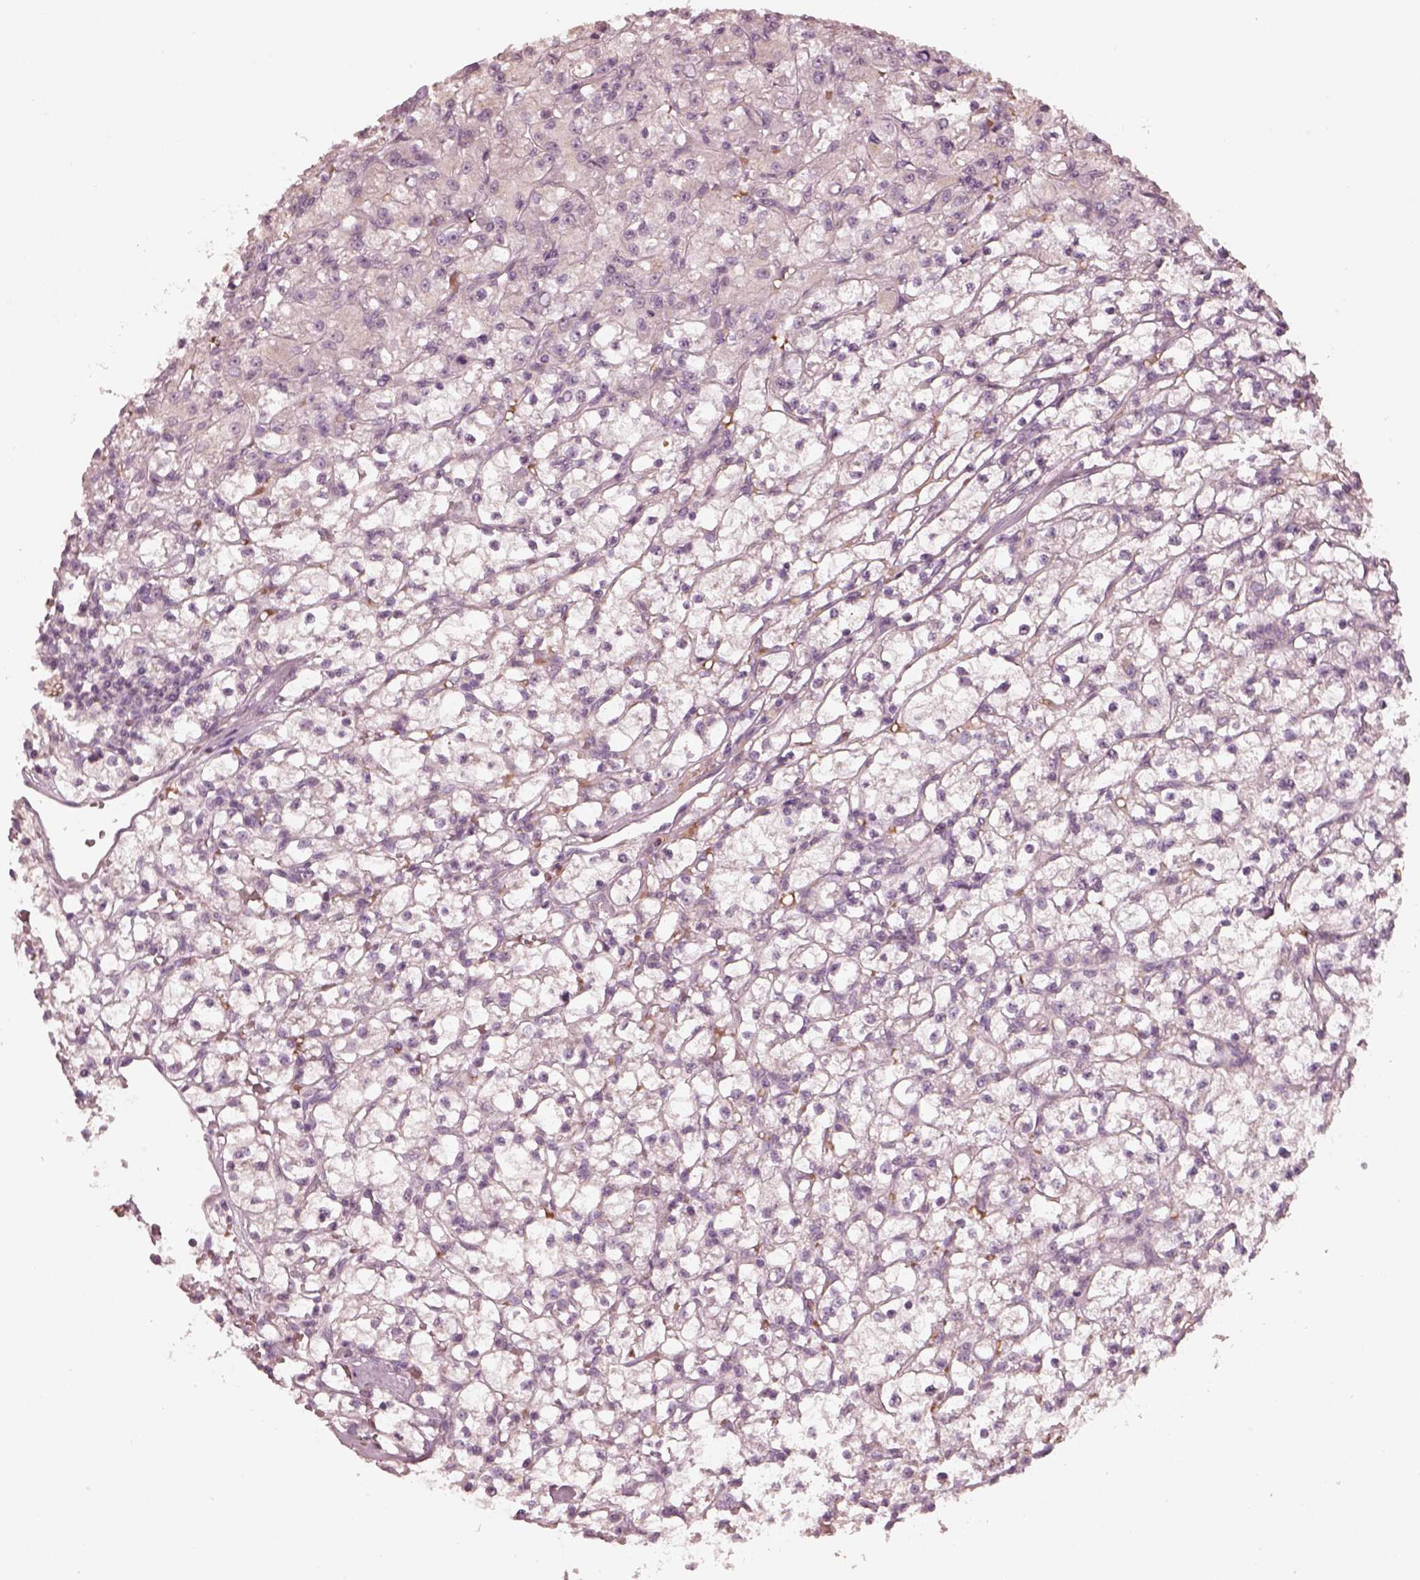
{"staining": {"intensity": "negative", "quantity": "none", "location": "none"}, "tissue": "renal cancer", "cell_type": "Tumor cells", "image_type": "cancer", "snomed": [{"axis": "morphology", "description": "Adenocarcinoma, NOS"}, {"axis": "topography", "description": "Kidney"}], "caption": "Image shows no protein positivity in tumor cells of adenocarcinoma (renal) tissue.", "gene": "ANKLE1", "patient": {"sex": "female", "age": 59}}